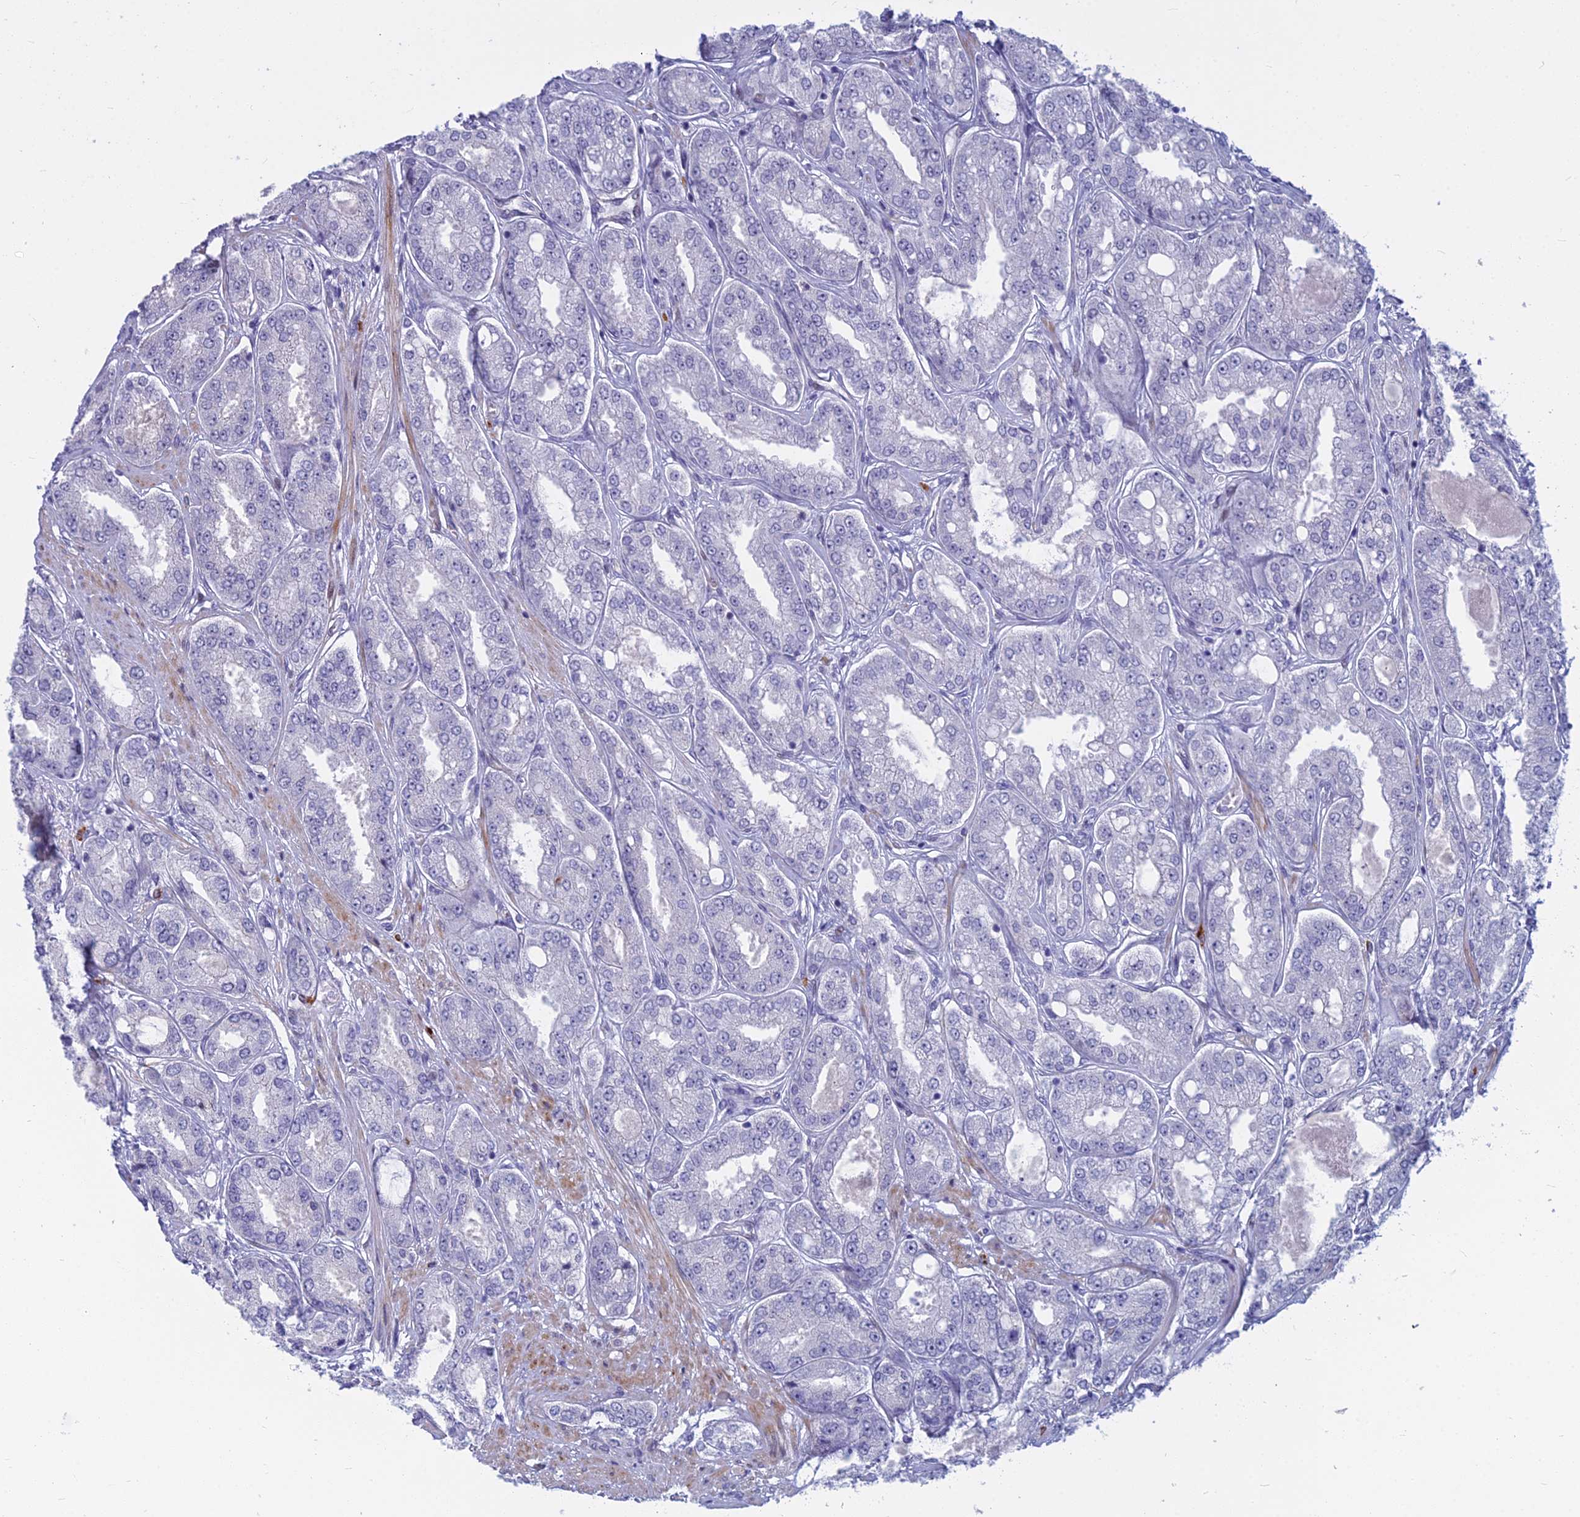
{"staining": {"intensity": "negative", "quantity": "none", "location": "none"}, "tissue": "prostate cancer", "cell_type": "Tumor cells", "image_type": "cancer", "snomed": [{"axis": "morphology", "description": "Adenocarcinoma, High grade"}, {"axis": "topography", "description": "Prostate"}], "caption": "This histopathology image is of prostate cancer (high-grade adenocarcinoma) stained with immunohistochemistry to label a protein in brown with the nuclei are counter-stained blue. There is no expression in tumor cells.", "gene": "MYBPC2", "patient": {"sex": "male", "age": 71}}